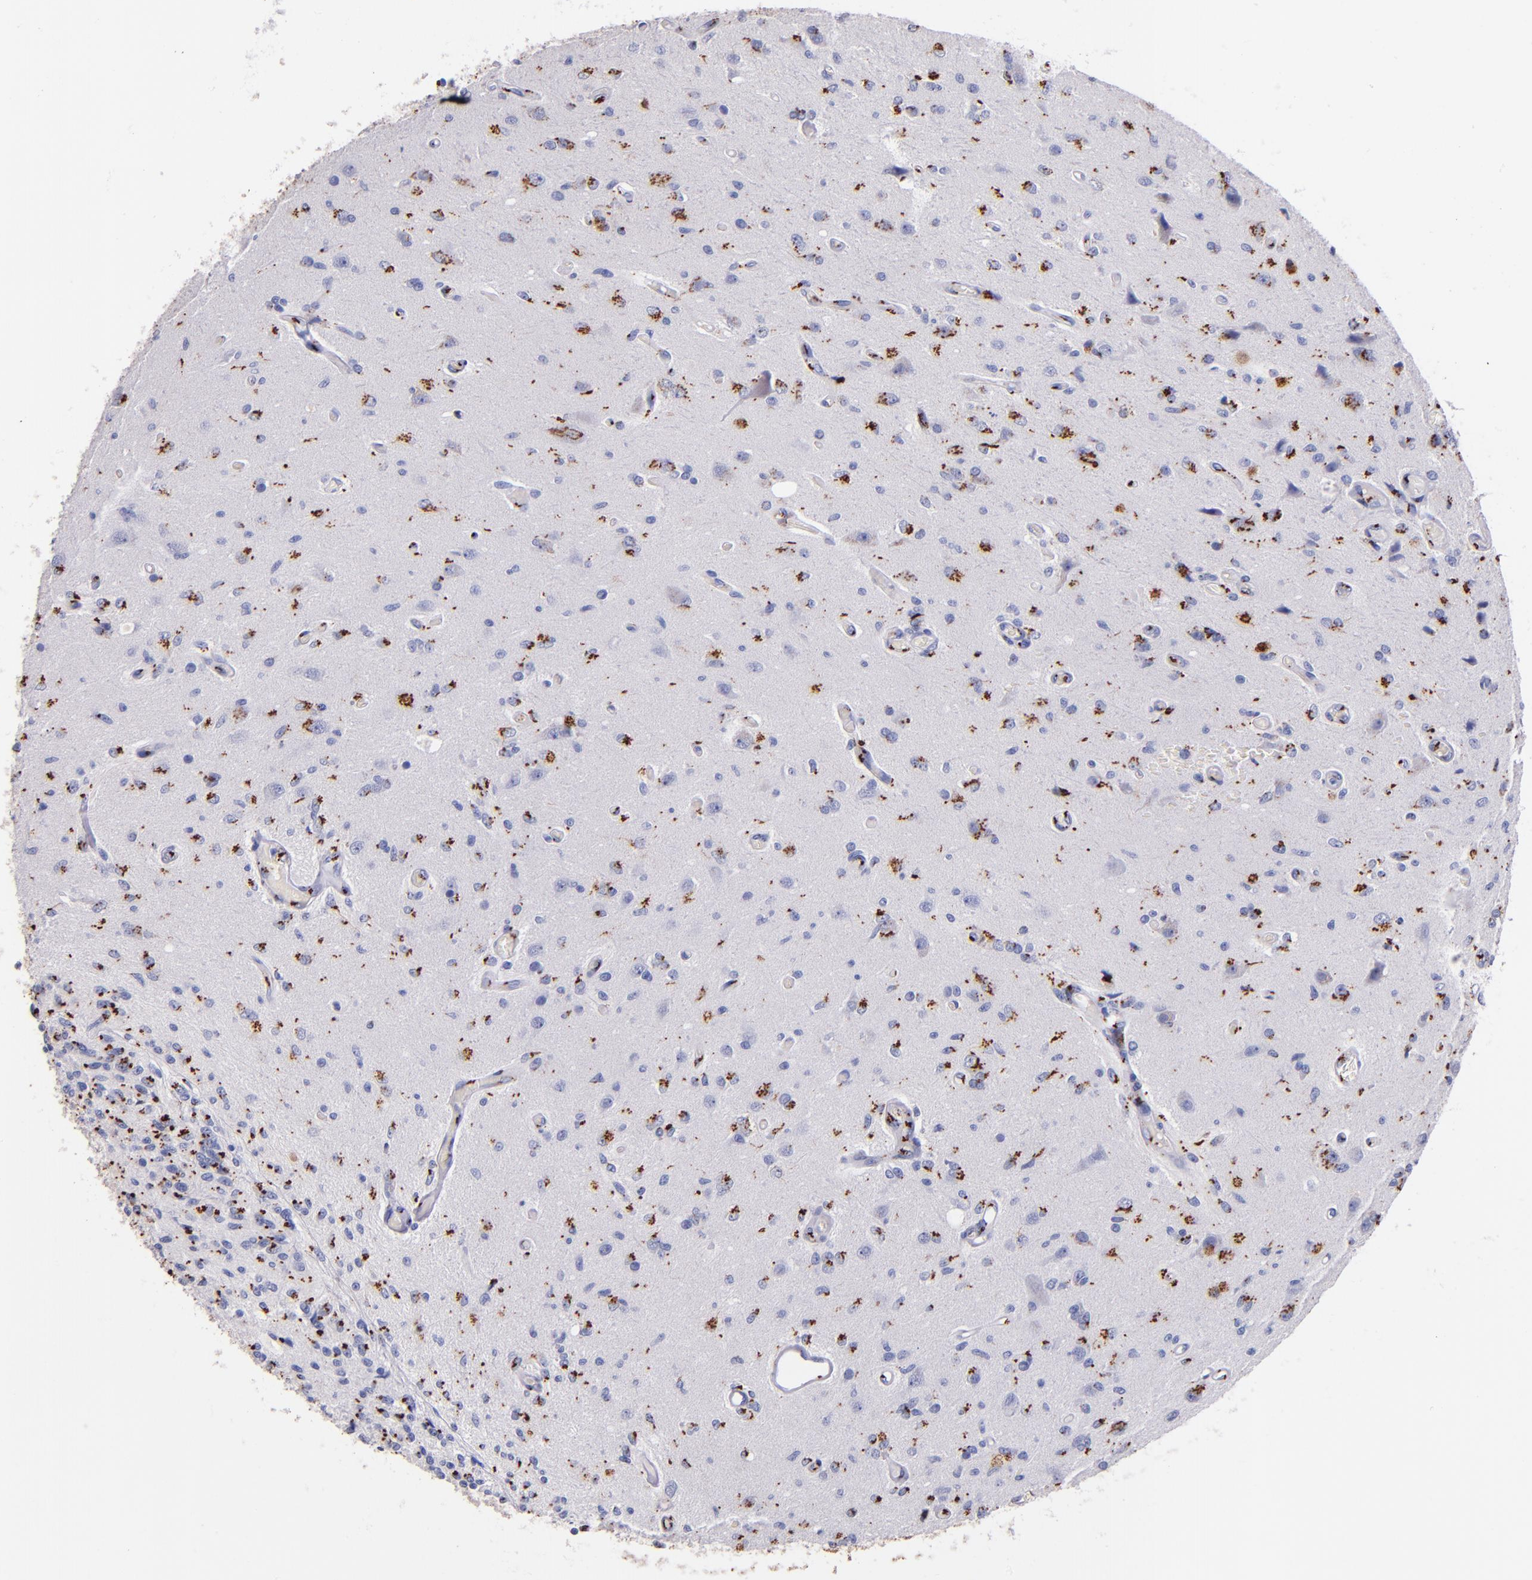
{"staining": {"intensity": "moderate", "quantity": "25%-75%", "location": "cytoplasmic/membranous"}, "tissue": "glioma", "cell_type": "Tumor cells", "image_type": "cancer", "snomed": [{"axis": "morphology", "description": "Normal tissue, NOS"}, {"axis": "morphology", "description": "Glioma, malignant, High grade"}, {"axis": "topography", "description": "Cerebral cortex"}], "caption": "This micrograph shows immunohistochemistry staining of malignant glioma (high-grade), with medium moderate cytoplasmic/membranous expression in approximately 25%-75% of tumor cells.", "gene": "GOLIM4", "patient": {"sex": "male", "age": 77}}